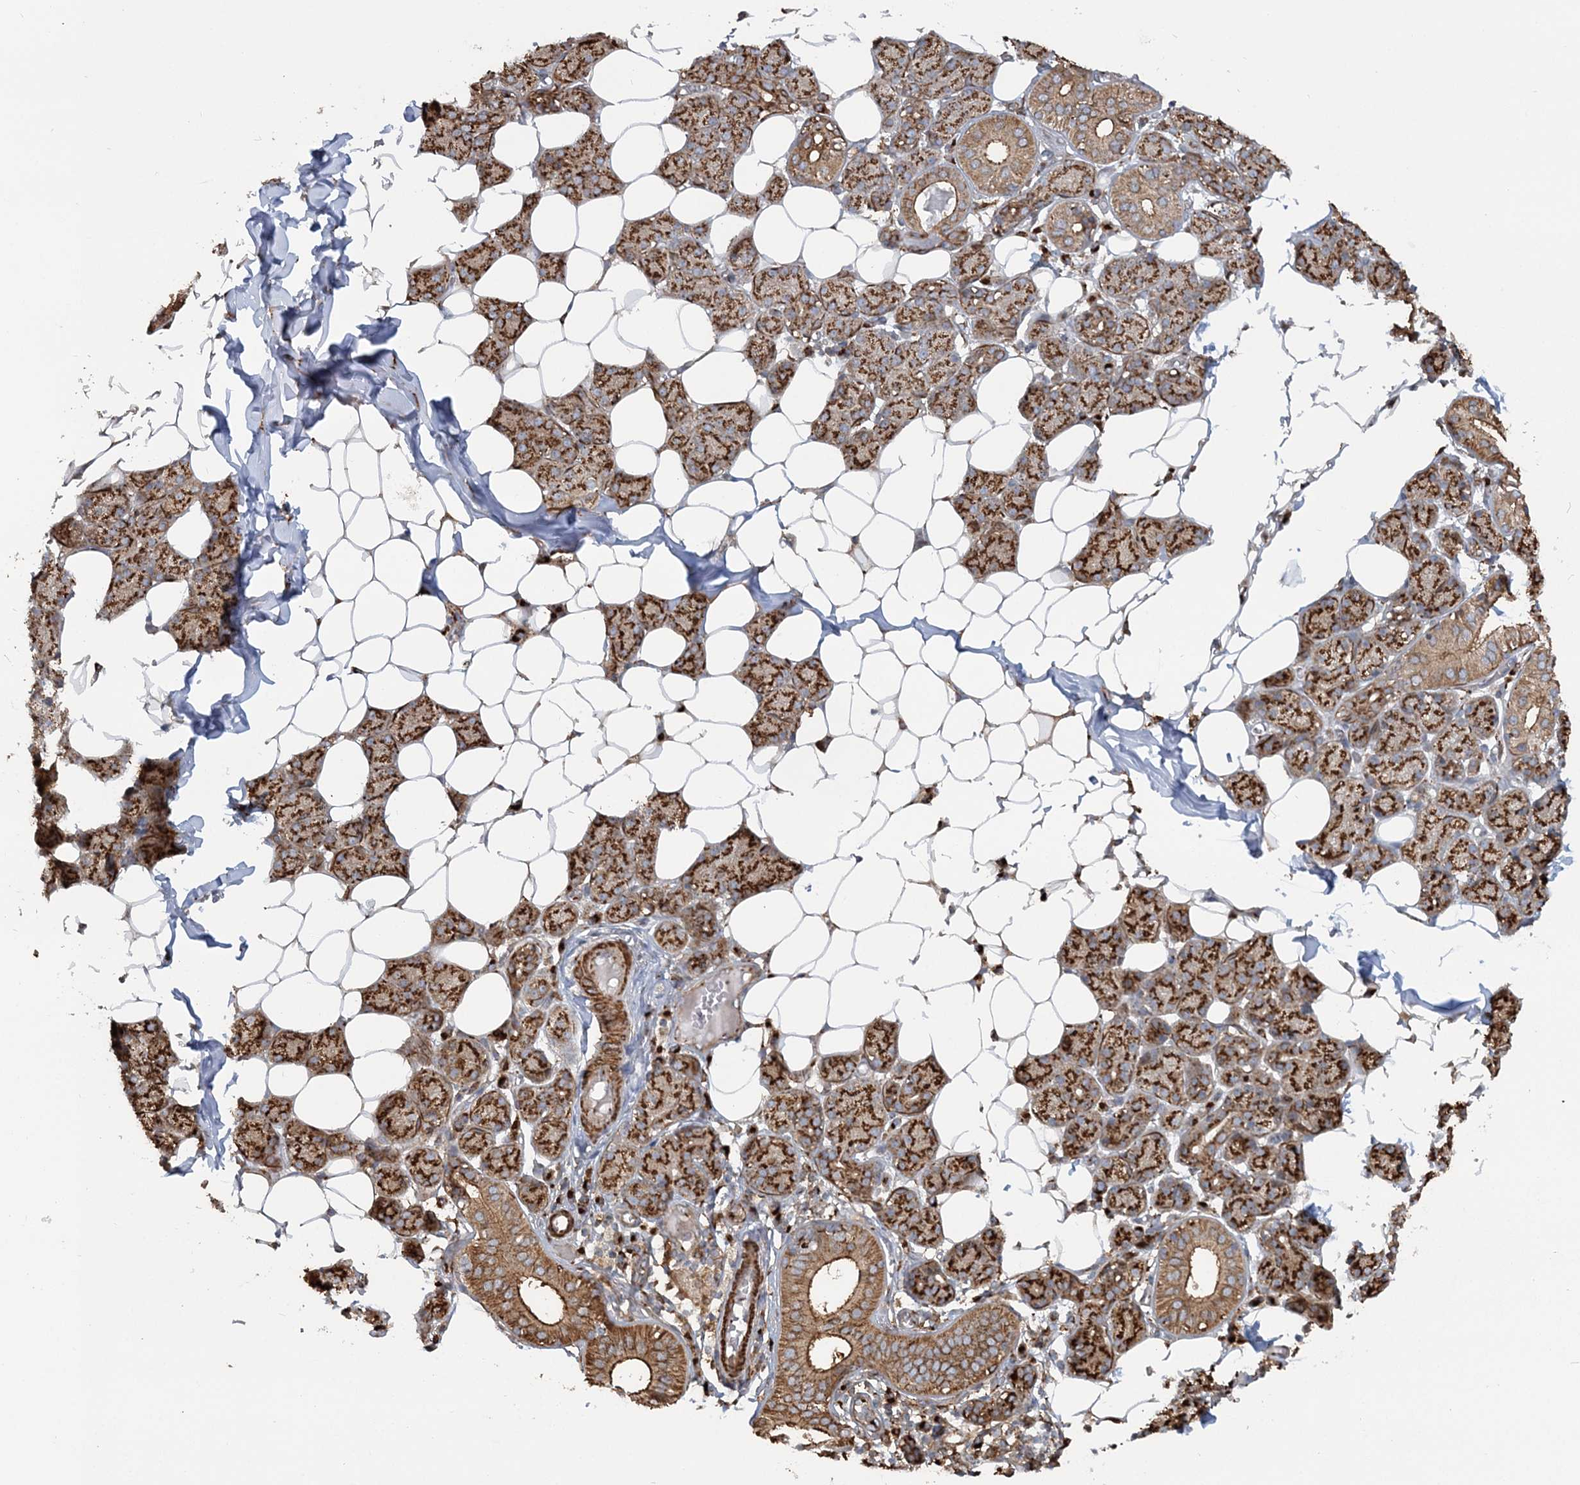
{"staining": {"intensity": "strong", "quantity": ">75%", "location": "cytoplasmic/membranous"}, "tissue": "salivary gland", "cell_type": "Glandular cells", "image_type": "normal", "snomed": [{"axis": "morphology", "description": "Normal tissue, NOS"}, {"axis": "topography", "description": "Salivary gland"}], "caption": "Immunohistochemistry image of normal salivary gland: salivary gland stained using immunohistochemistry displays high levels of strong protein expression localized specifically in the cytoplasmic/membranous of glandular cells, appearing as a cytoplasmic/membranous brown color.", "gene": "TRAF3IP2", "patient": {"sex": "female", "age": 33}}